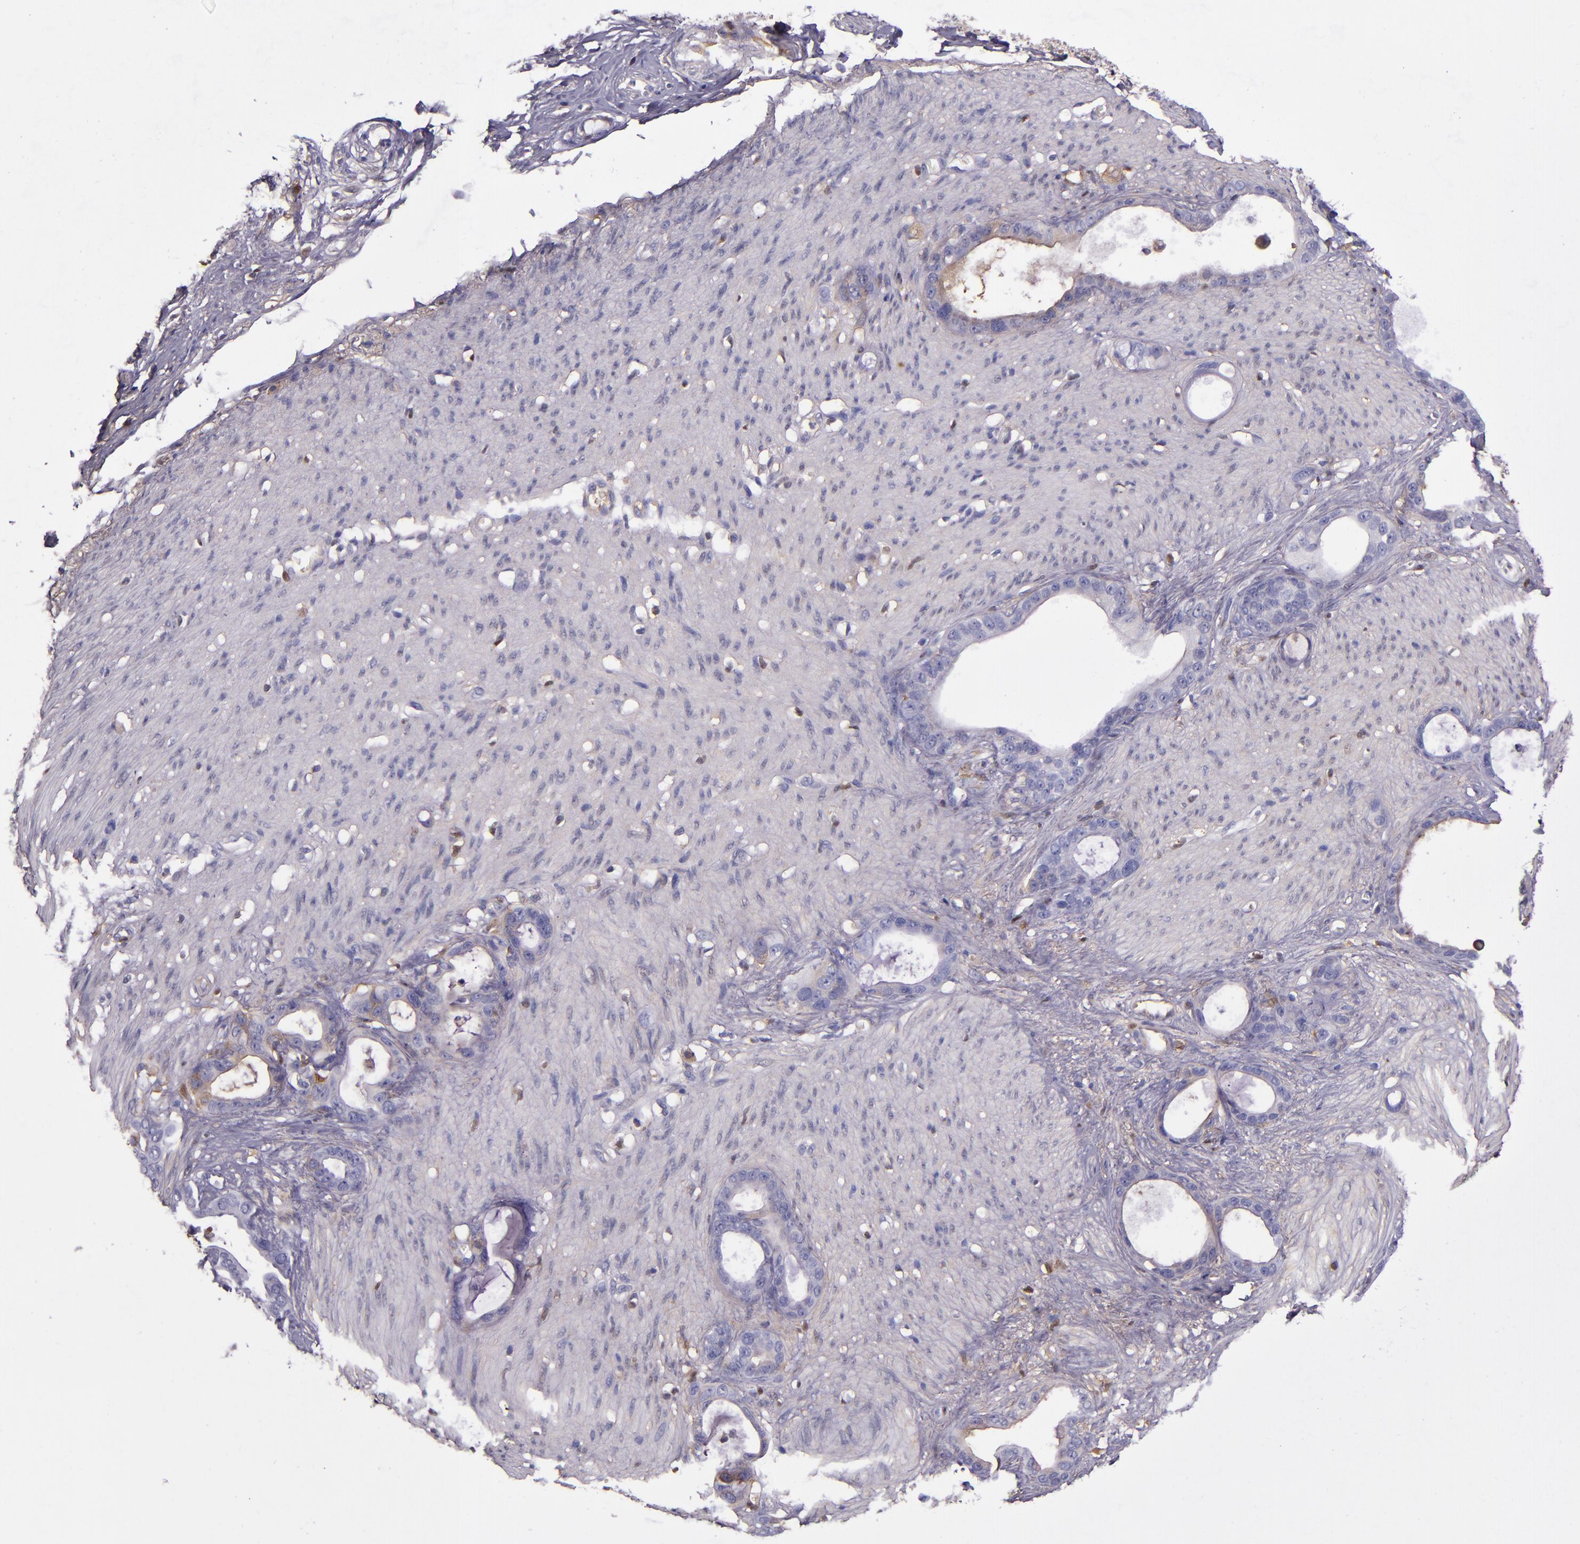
{"staining": {"intensity": "negative", "quantity": "none", "location": "none"}, "tissue": "stomach cancer", "cell_type": "Tumor cells", "image_type": "cancer", "snomed": [{"axis": "morphology", "description": "Adenocarcinoma, NOS"}, {"axis": "topography", "description": "Stomach"}], "caption": "Histopathology image shows no significant protein expression in tumor cells of stomach cancer.", "gene": "CLEC3B", "patient": {"sex": "female", "age": 75}}